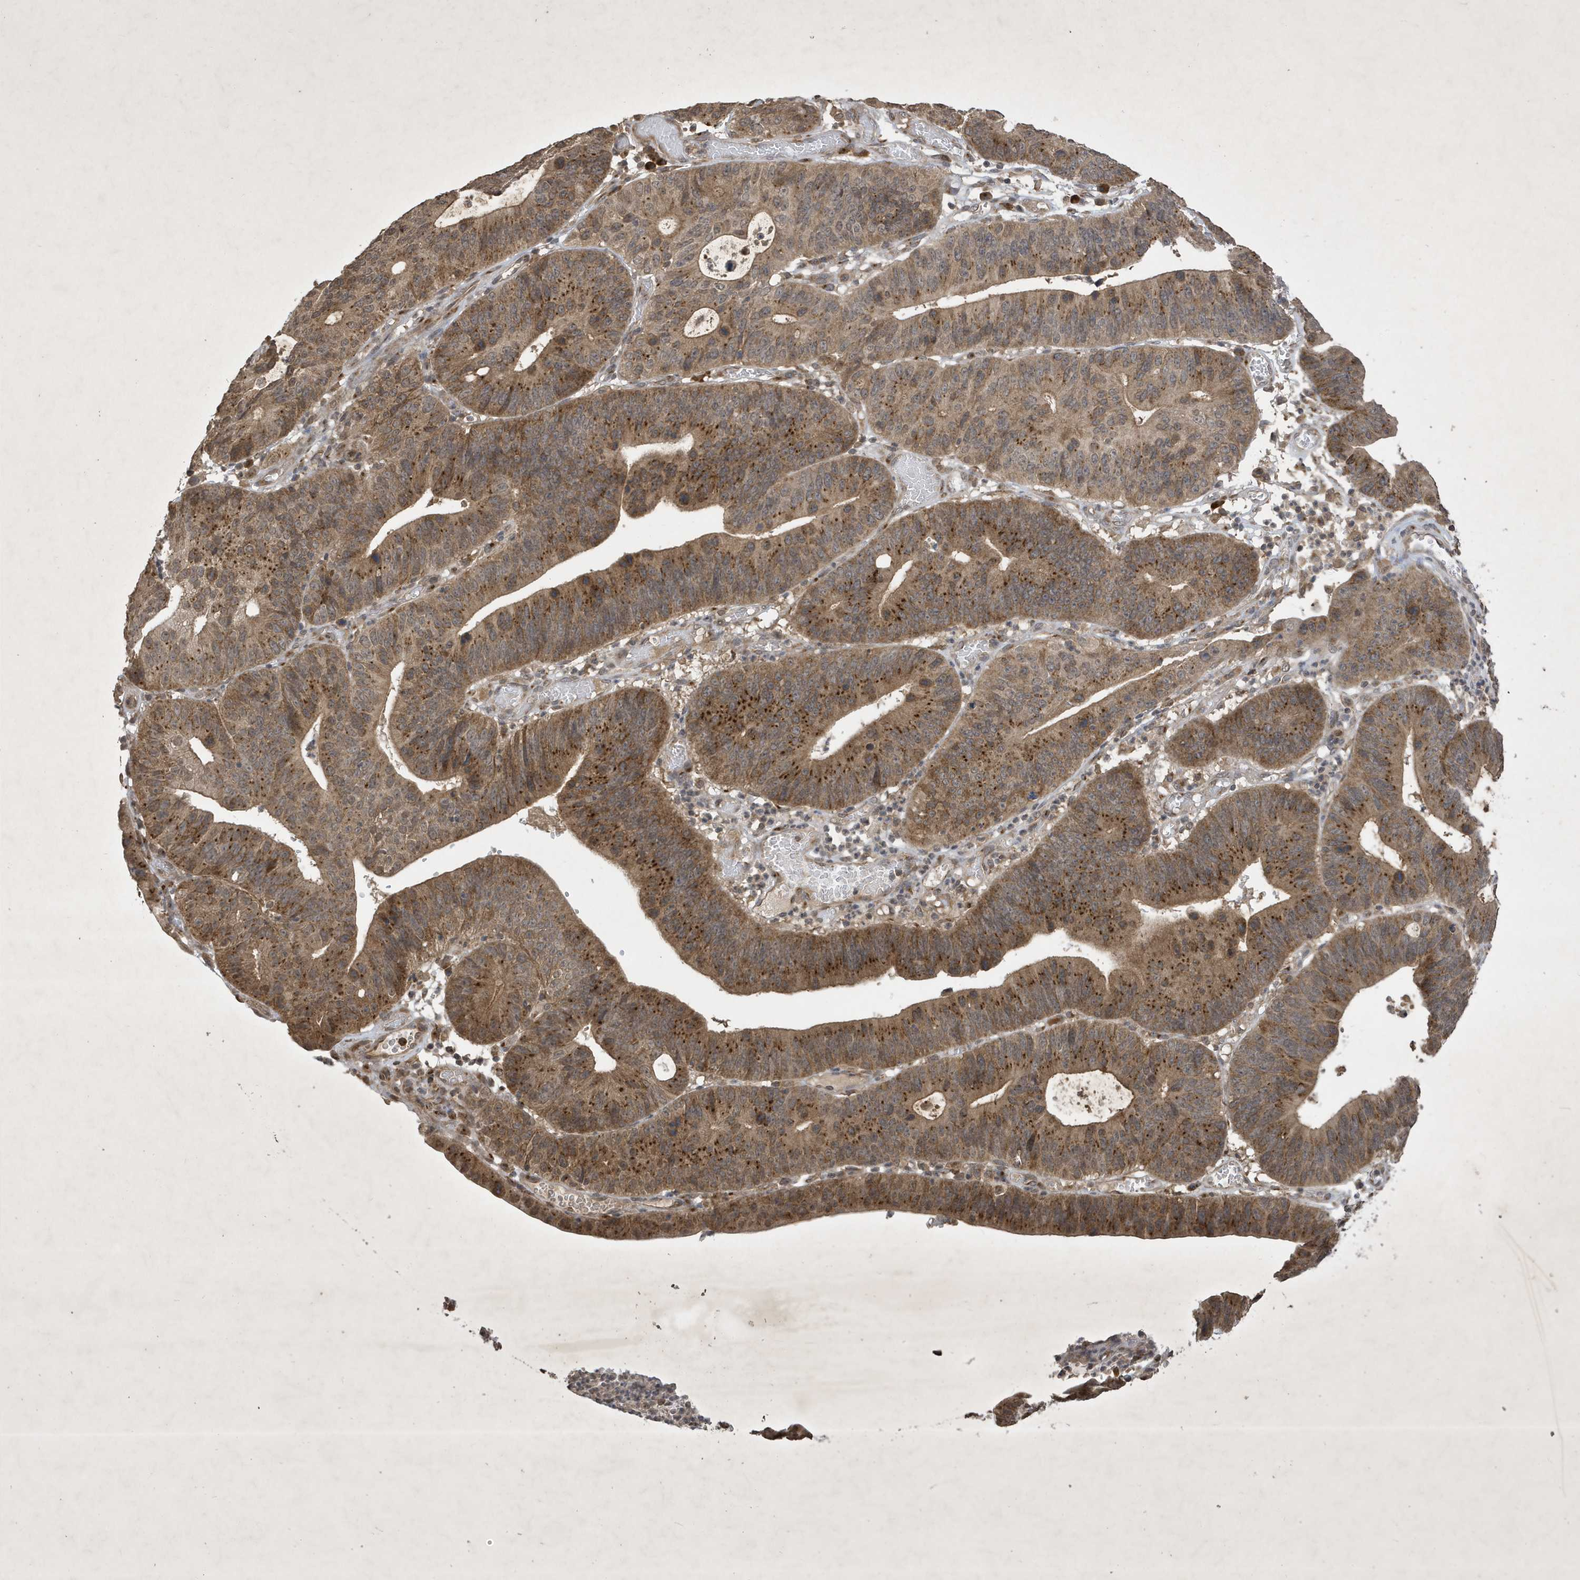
{"staining": {"intensity": "moderate", "quantity": ">75%", "location": "cytoplasmic/membranous"}, "tissue": "stomach cancer", "cell_type": "Tumor cells", "image_type": "cancer", "snomed": [{"axis": "morphology", "description": "Adenocarcinoma, NOS"}, {"axis": "topography", "description": "Stomach"}], "caption": "A brown stain highlights moderate cytoplasmic/membranous positivity of a protein in human adenocarcinoma (stomach) tumor cells.", "gene": "STX10", "patient": {"sex": "male", "age": 59}}